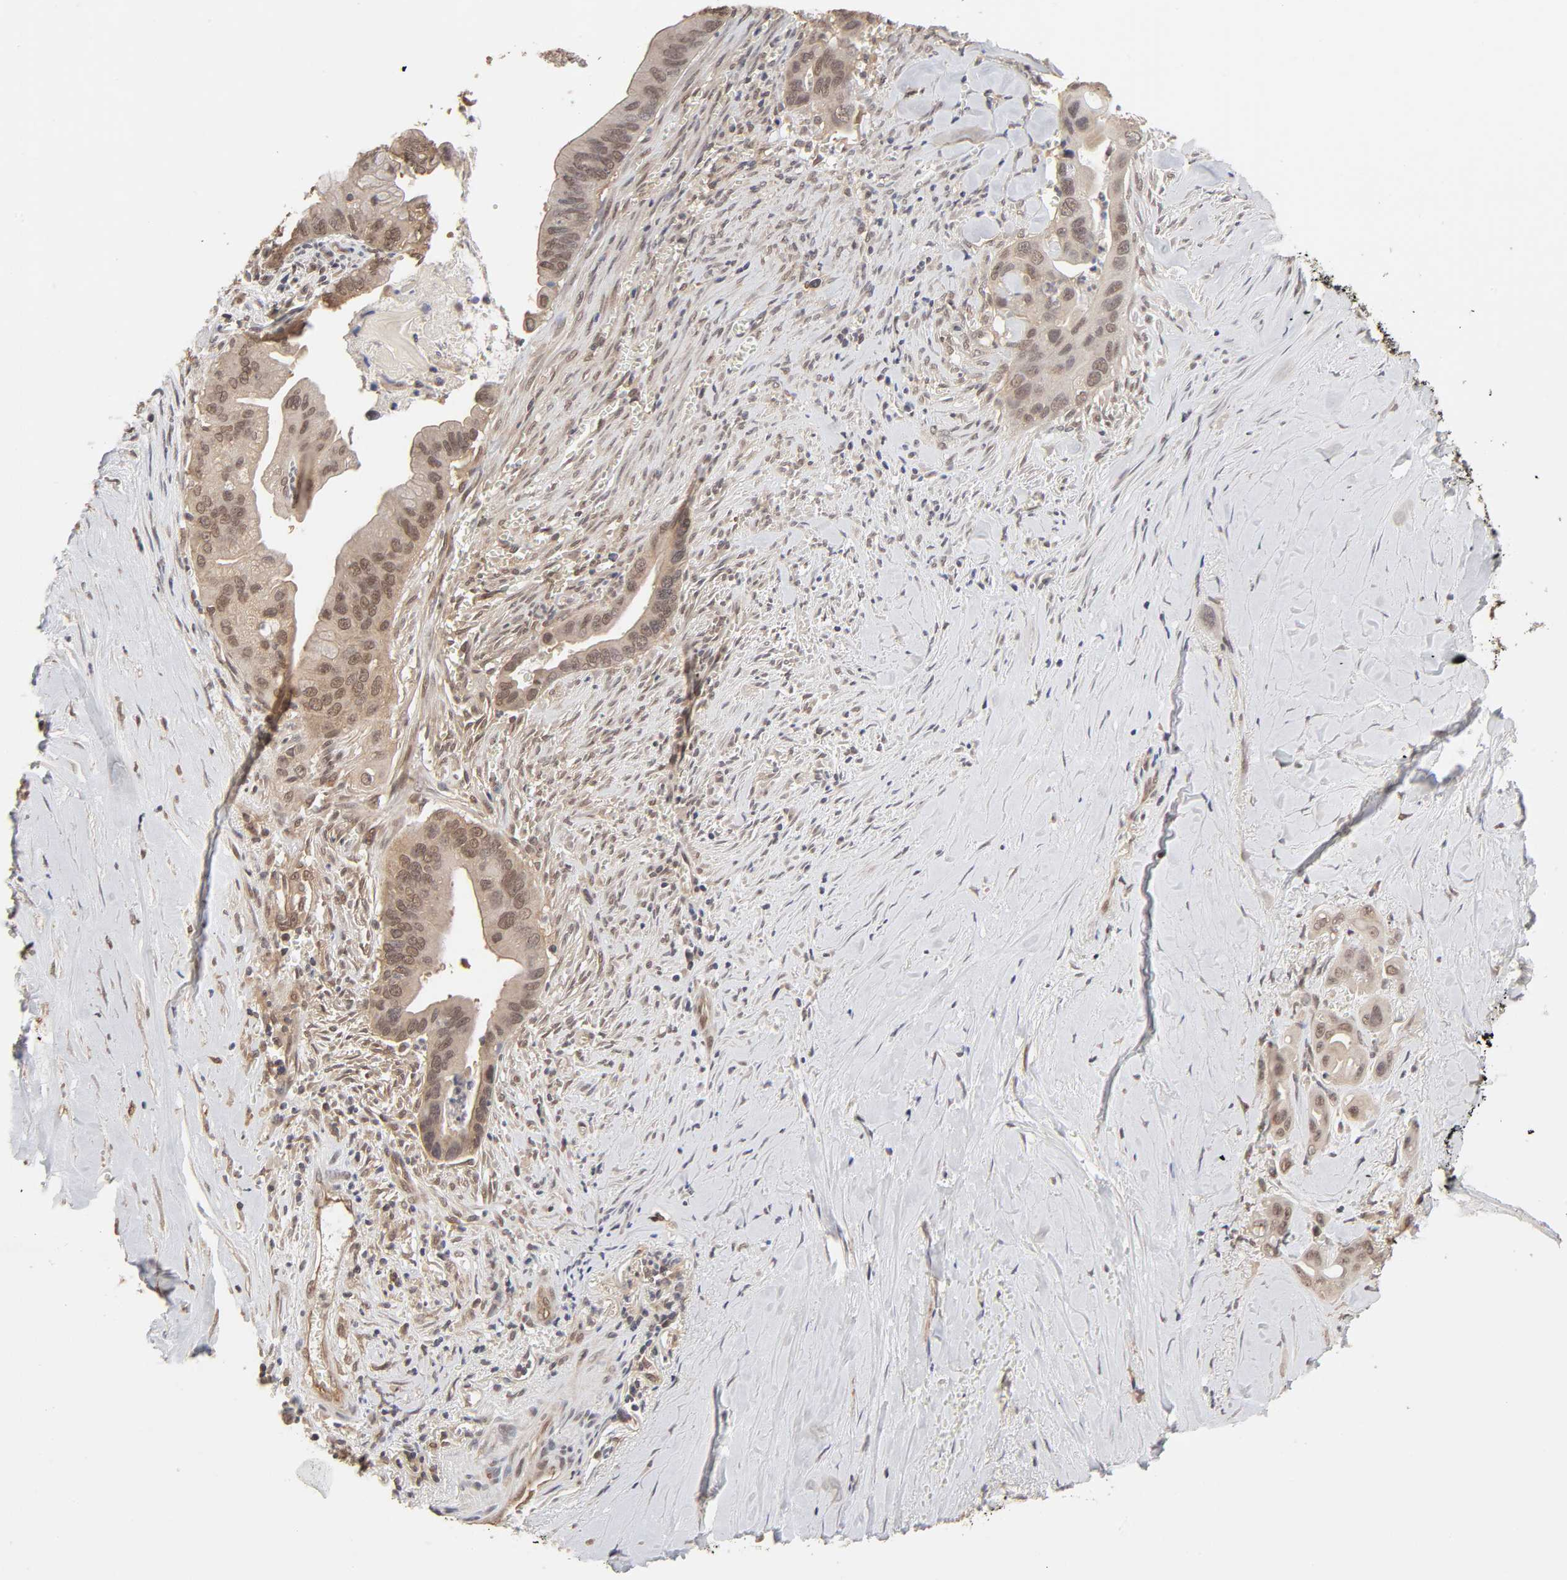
{"staining": {"intensity": "moderate", "quantity": ">75%", "location": "cytoplasmic/membranous"}, "tissue": "pancreatic cancer", "cell_type": "Tumor cells", "image_type": "cancer", "snomed": [{"axis": "morphology", "description": "Adenocarcinoma, NOS"}, {"axis": "topography", "description": "Pancreas"}], "caption": "Immunohistochemistry histopathology image of pancreatic cancer stained for a protein (brown), which displays medium levels of moderate cytoplasmic/membranous expression in about >75% of tumor cells.", "gene": "MAPK1", "patient": {"sex": "male", "age": 59}}